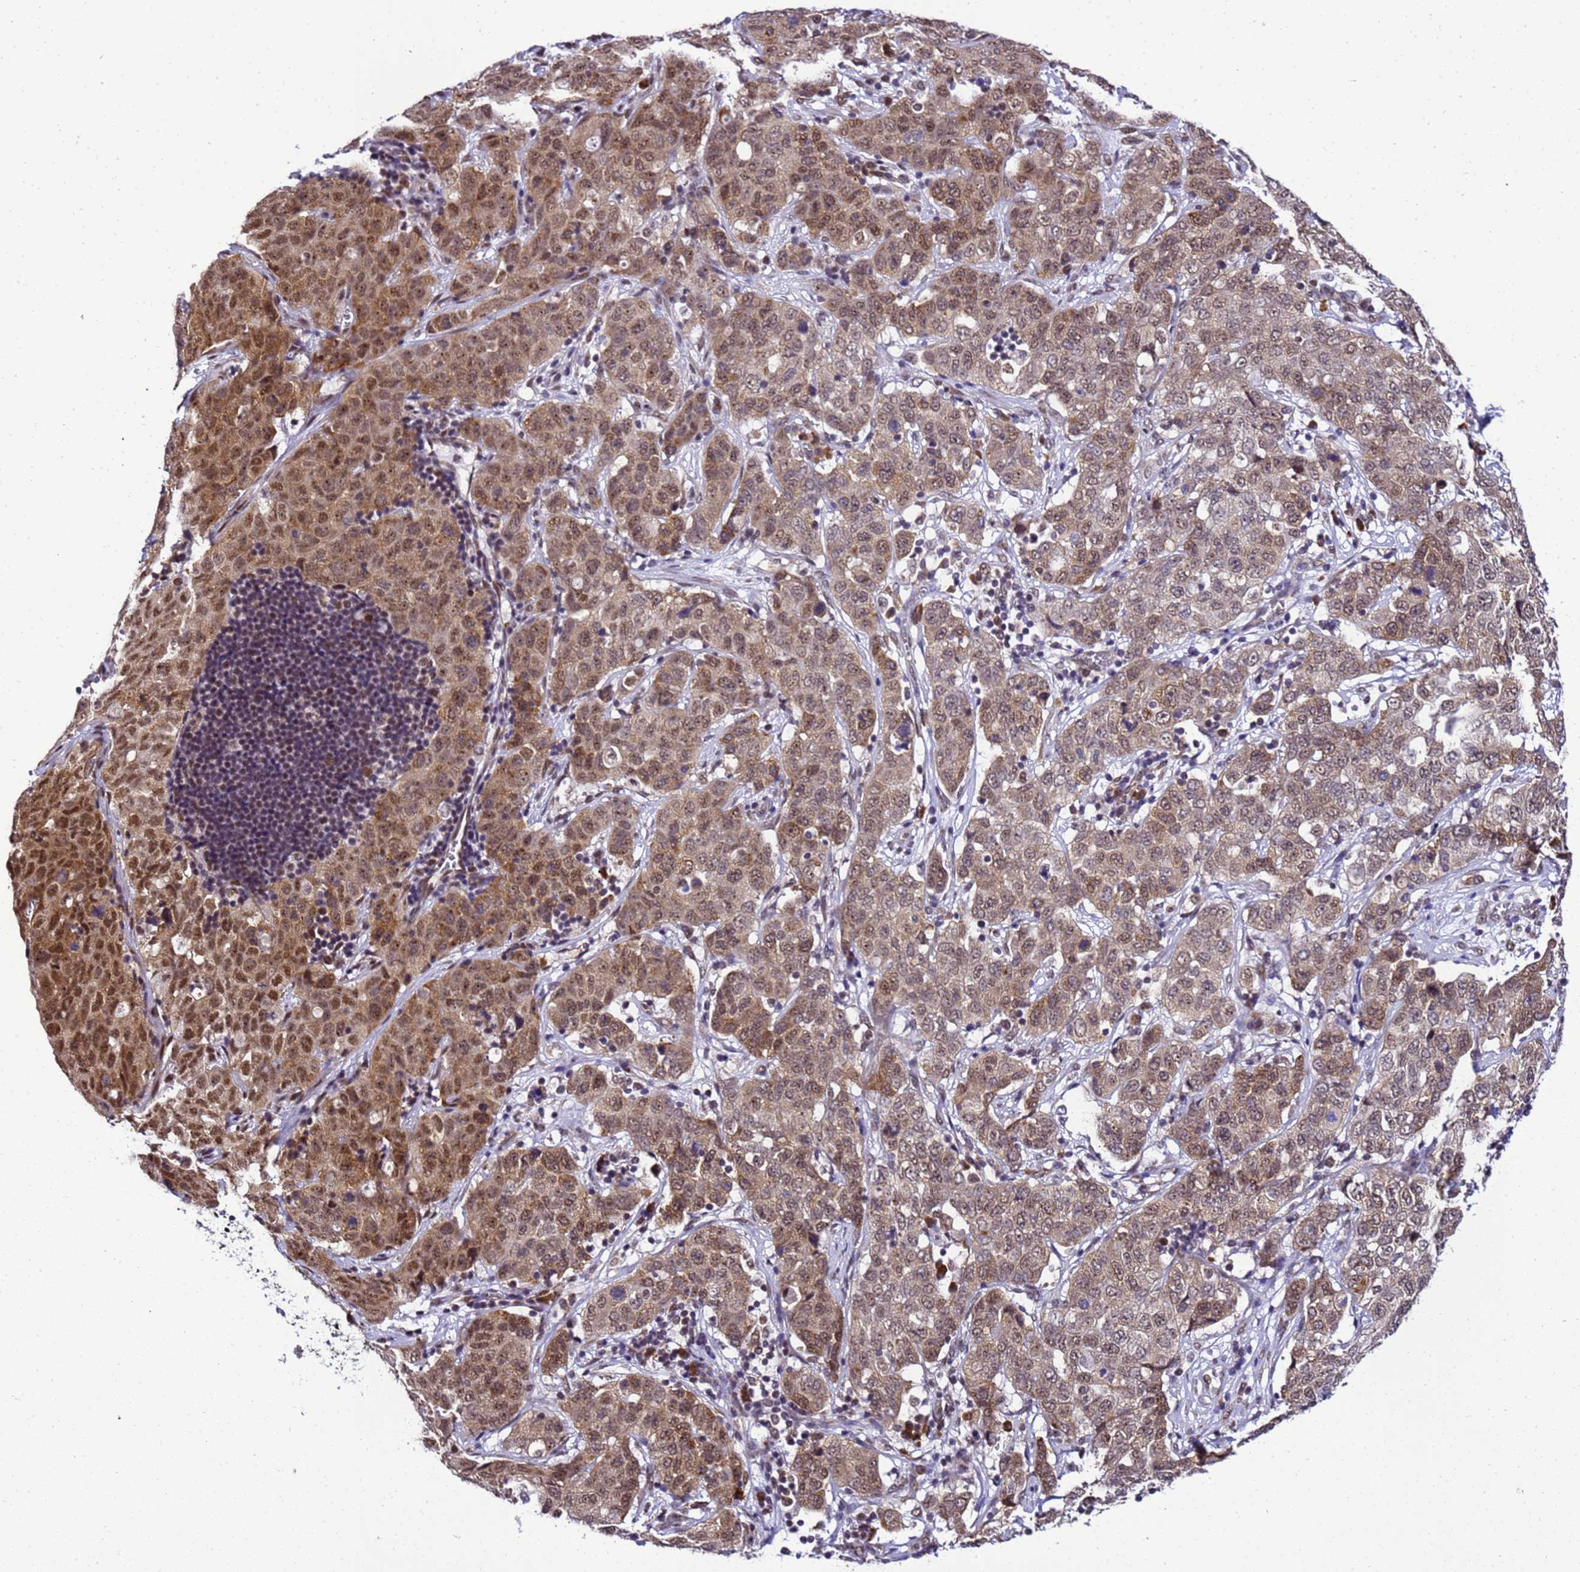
{"staining": {"intensity": "moderate", "quantity": "25%-75%", "location": "cytoplasmic/membranous,nuclear"}, "tissue": "stomach cancer", "cell_type": "Tumor cells", "image_type": "cancer", "snomed": [{"axis": "morphology", "description": "Normal tissue, NOS"}, {"axis": "morphology", "description": "Adenocarcinoma, NOS"}, {"axis": "topography", "description": "Lymph node"}, {"axis": "topography", "description": "Stomach"}], "caption": "High-power microscopy captured an immunohistochemistry (IHC) histopathology image of adenocarcinoma (stomach), revealing moderate cytoplasmic/membranous and nuclear positivity in approximately 25%-75% of tumor cells.", "gene": "SMN1", "patient": {"sex": "male", "age": 48}}